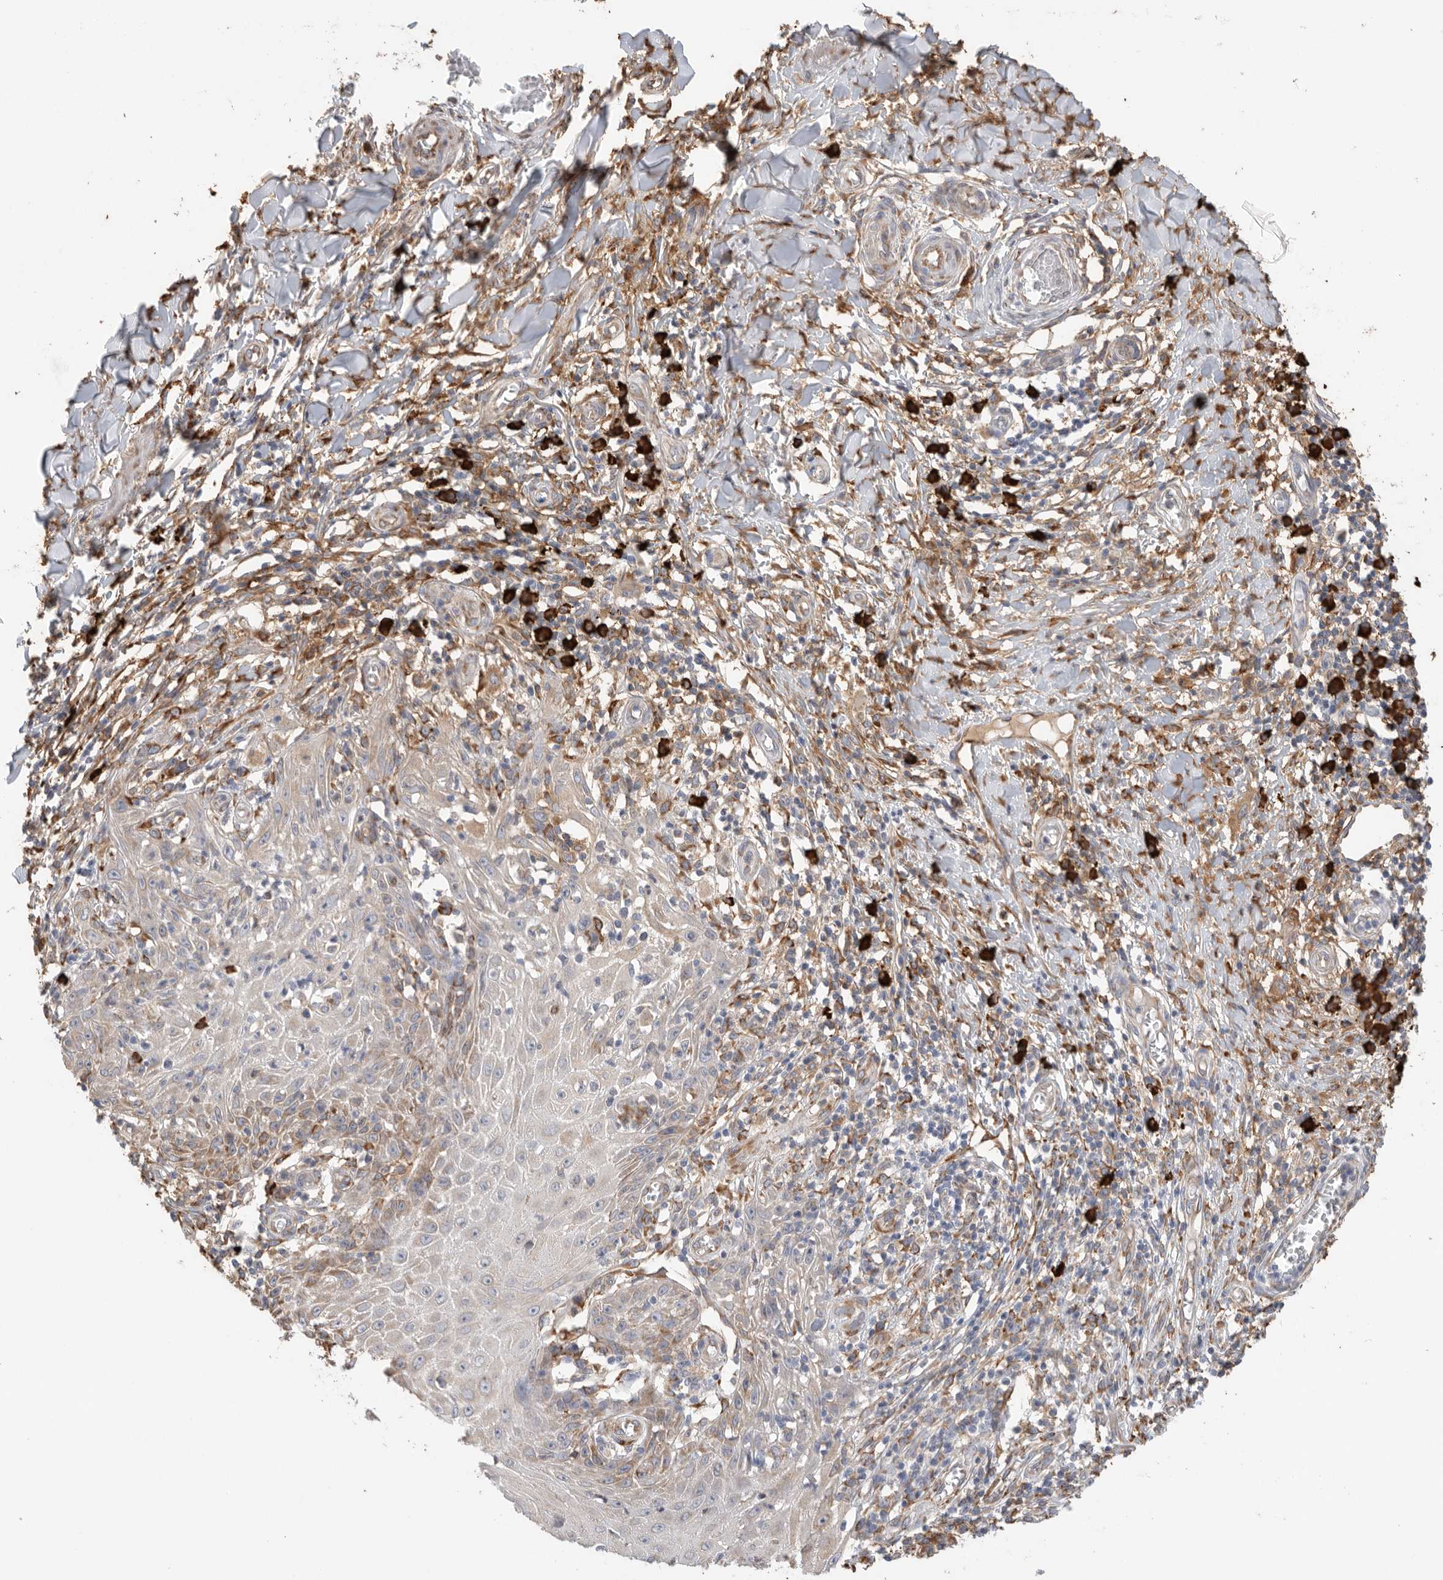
{"staining": {"intensity": "moderate", "quantity": "<25%", "location": "cytoplasmic/membranous"}, "tissue": "skin cancer", "cell_type": "Tumor cells", "image_type": "cancer", "snomed": [{"axis": "morphology", "description": "Squamous cell carcinoma, NOS"}, {"axis": "topography", "description": "Skin"}], "caption": "Moderate cytoplasmic/membranous staining is seen in approximately <25% of tumor cells in skin squamous cell carcinoma.", "gene": "BLOC1S5", "patient": {"sex": "female", "age": 73}}